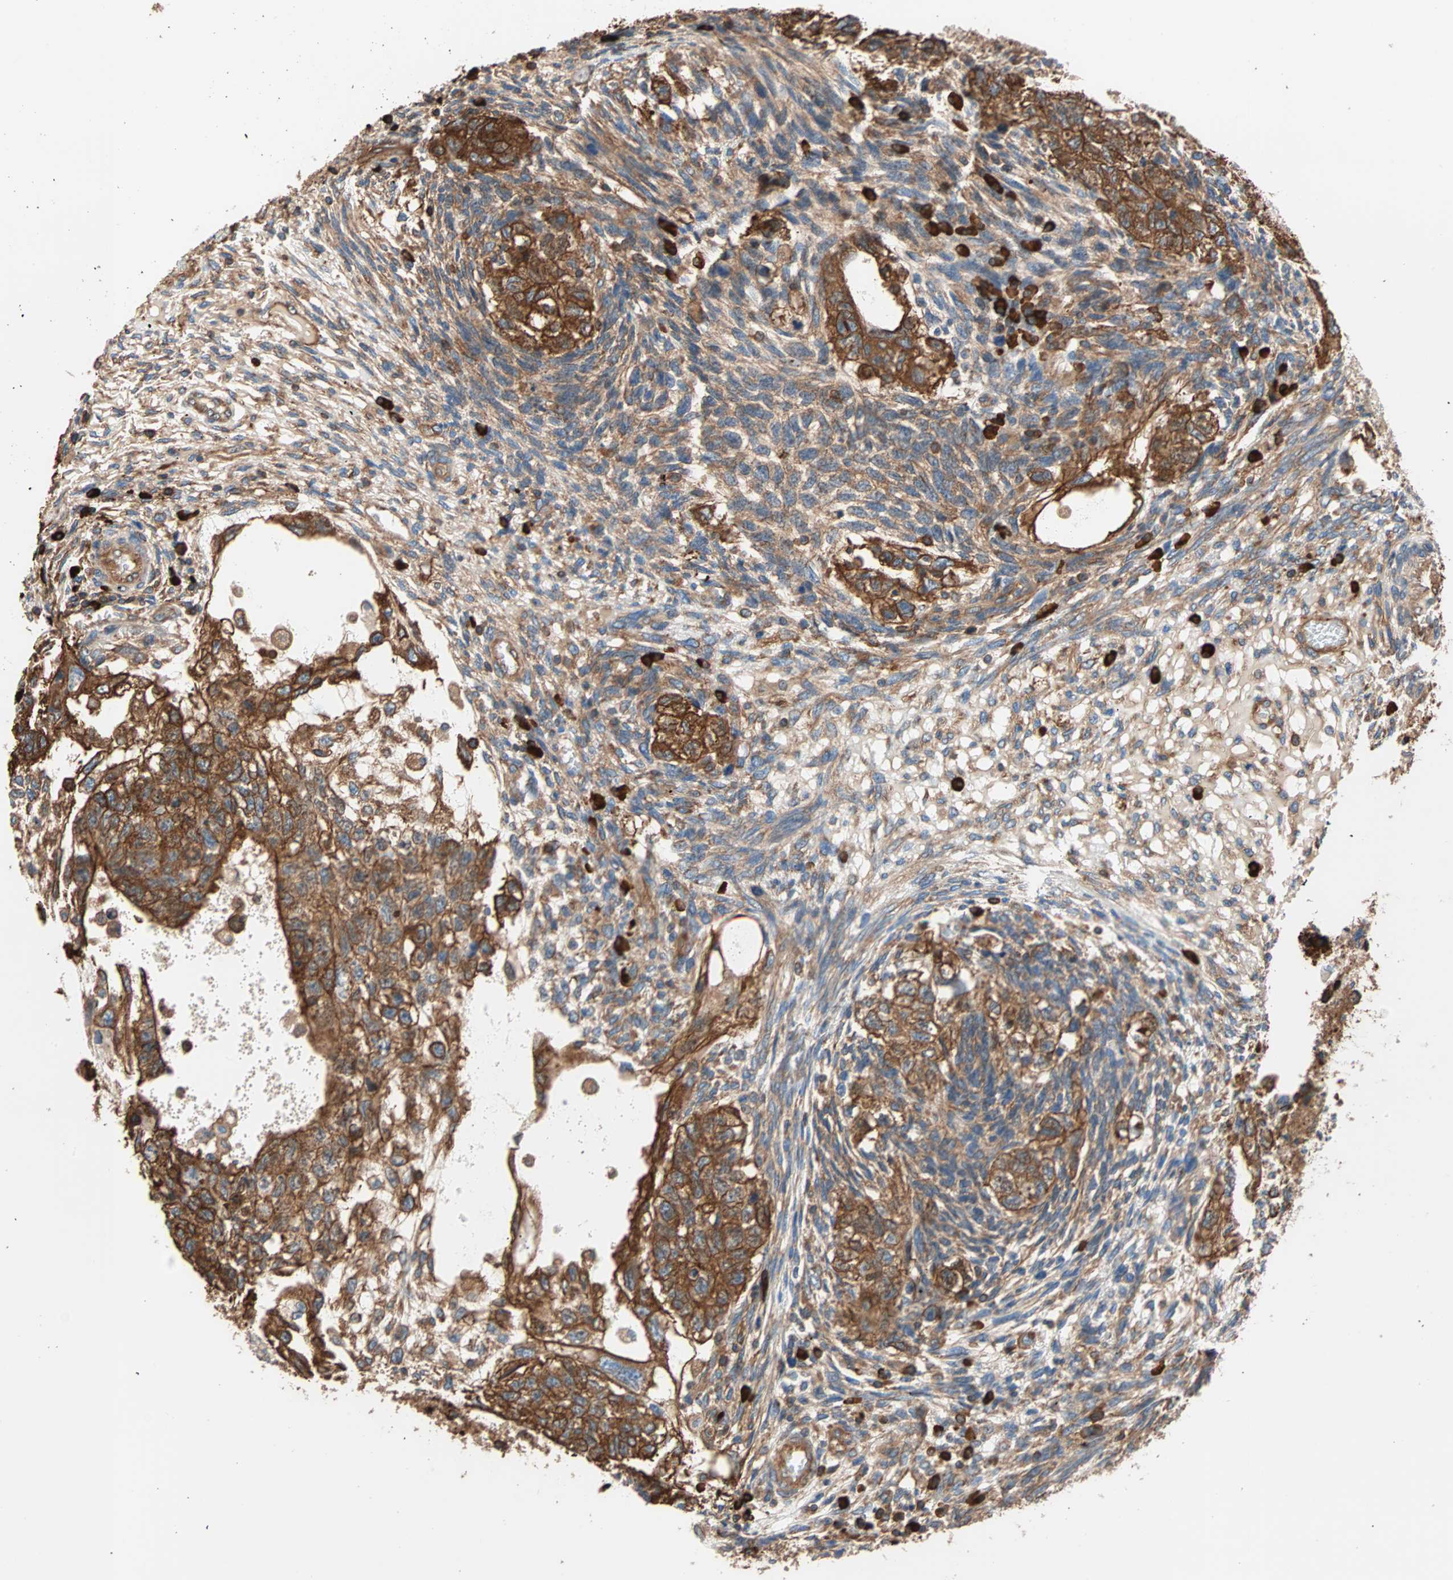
{"staining": {"intensity": "strong", "quantity": ">75%", "location": "cytoplasmic/membranous"}, "tissue": "testis cancer", "cell_type": "Tumor cells", "image_type": "cancer", "snomed": [{"axis": "morphology", "description": "Normal tissue, NOS"}, {"axis": "morphology", "description": "Carcinoma, Embryonal, NOS"}, {"axis": "topography", "description": "Testis"}], "caption": "Protein analysis of embryonal carcinoma (testis) tissue exhibits strong cytoplasmic/membranous expression in approximately >75% of tumor cells.", "gene": "EEF2", "patient": {"sex": "male", "age": 36}}